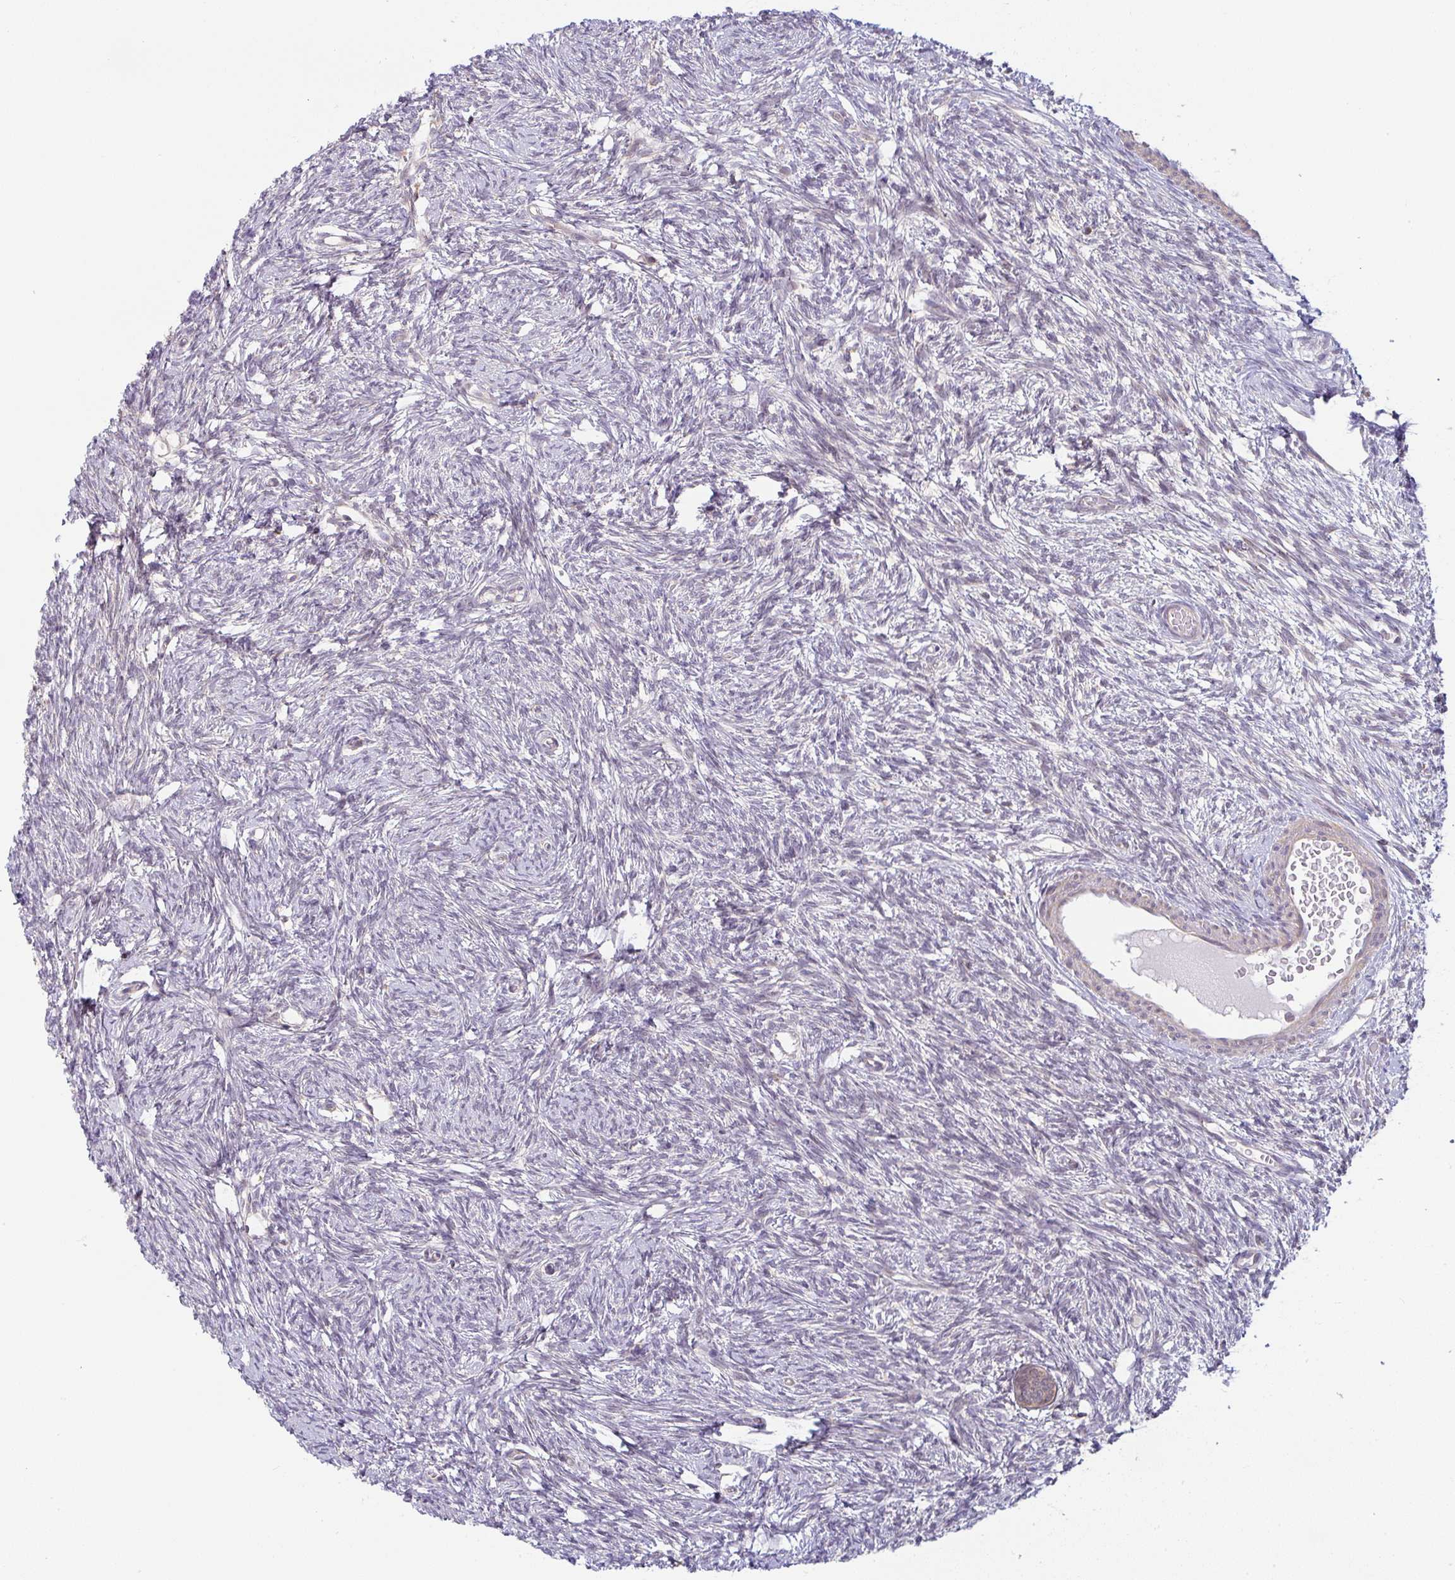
{"staining": {"intensity": "weak", "quantity": ">75%", "location": "cytoplasmic/membranous"}, "tissue": "ovary", "cell_type": "Follicle cells", "image_type": "normal", "snomed": [{"axis": "morphology", "description": "Normal tissue, NOS"}, {"axis": "topography", "description": "Ovary"}], "caption": "DAB (3,3'-diaminobenzidine) immunohistochemical staining of benign human ovary displays weak cytoplasmic/membranous protein staining in about >75% of follicle cells.", "gene": "MOB1A", "patient": {"sex": "female", "age": 33}}